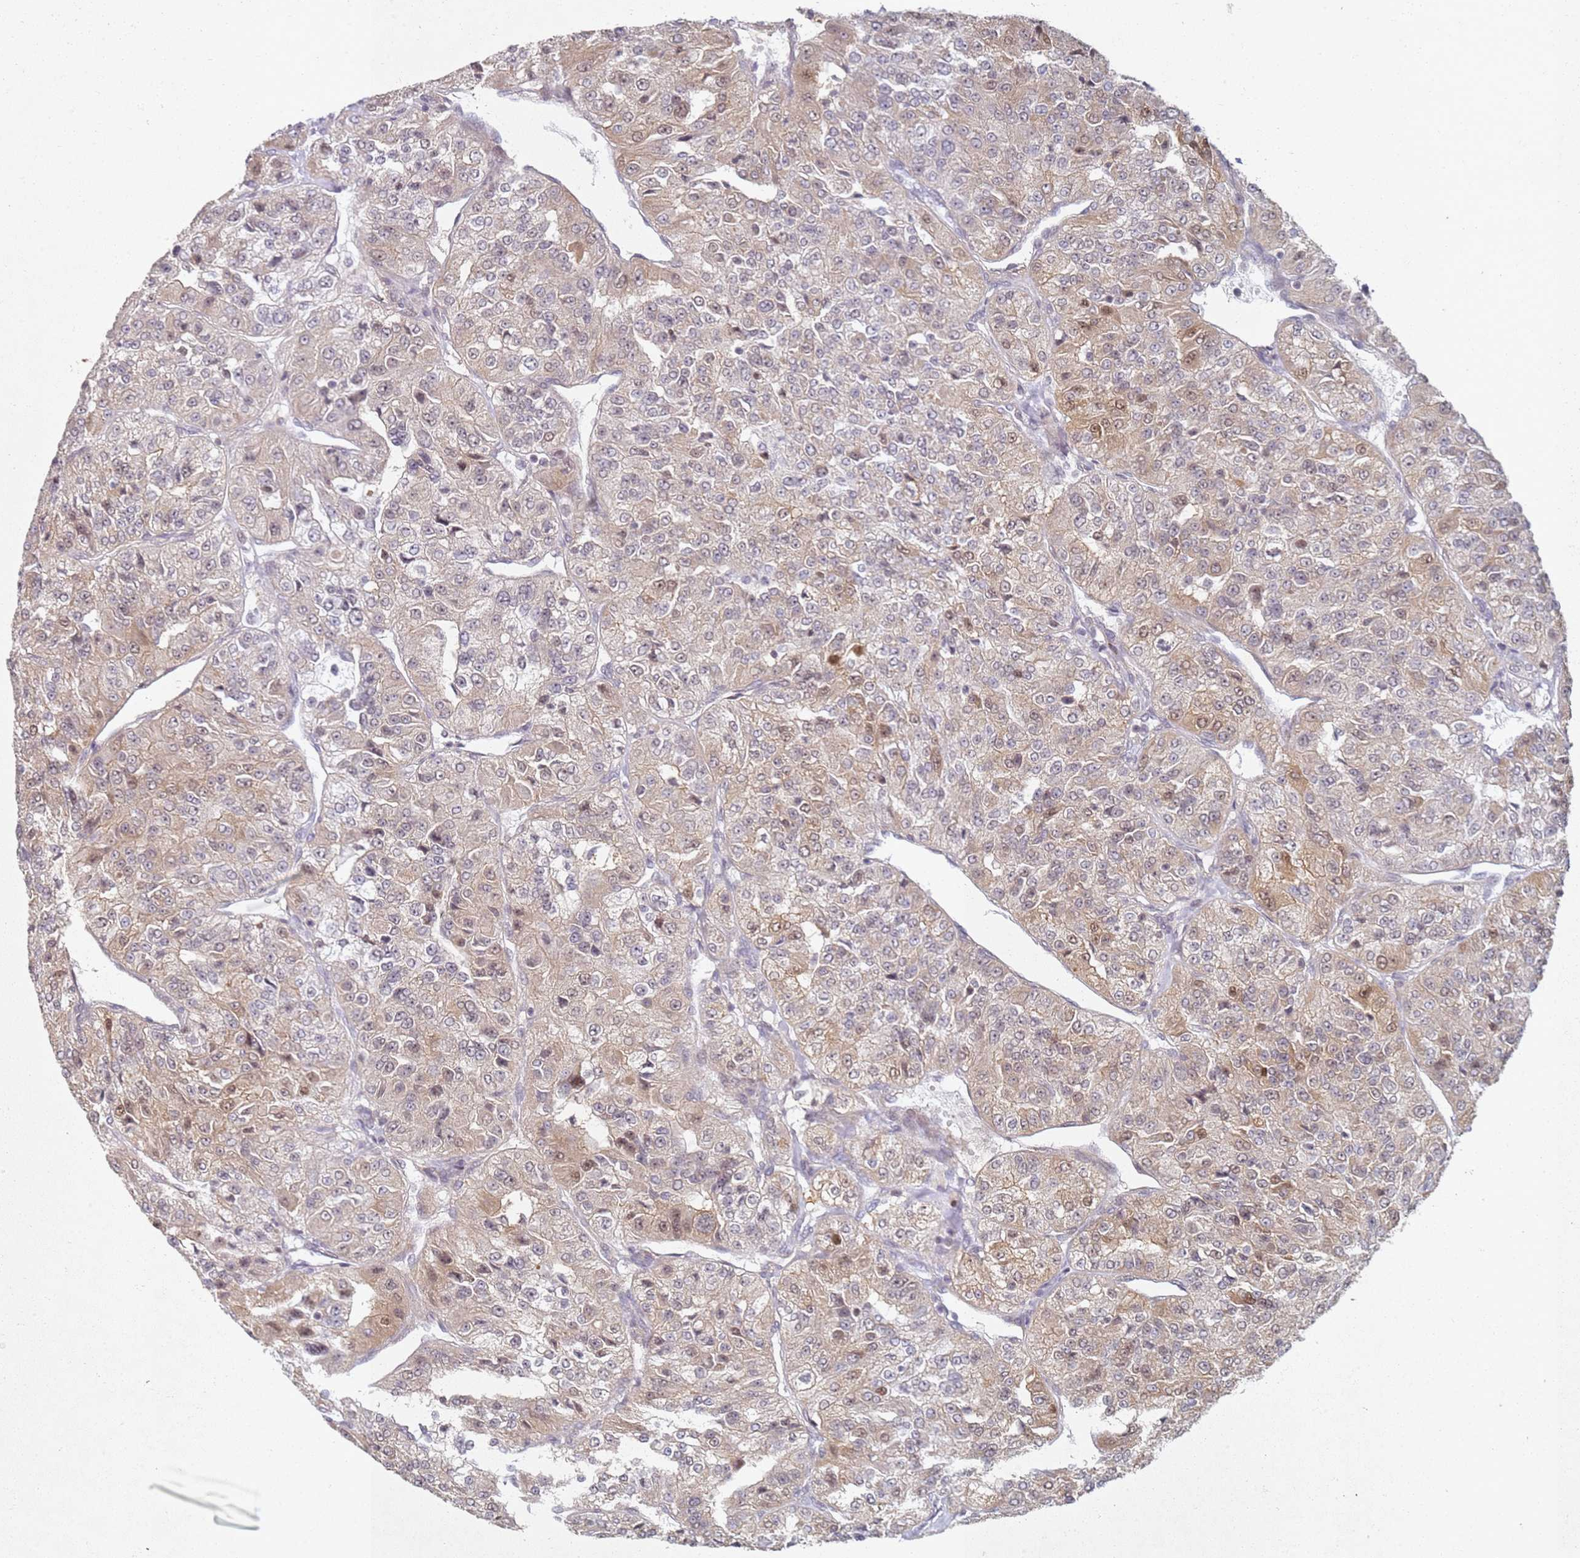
{"staining": {"intensity": "moderate", "quantity": "25%-75%", "location": "cytoplasmic/membranous,nuclear"}, "tissue": "renal cancer", "cell_type": "Tumor cells", "image_type": "cancer", "snomed": [{"axis": "morphology", "description": "Adenocarcinoma, NOS"}, {"axis": "topography", "description": "Kidney"}], "caption": "Renal adenocarcinoma tissue displays moderate cytoplasmic/membranous and nuclear staining in about 25%-75% of tumor cells, visualized by immunohistochemistry. Nuclei are stained in blue.", "gene": "ATF6B", "patient": {"sex": "female", "age": 63}}